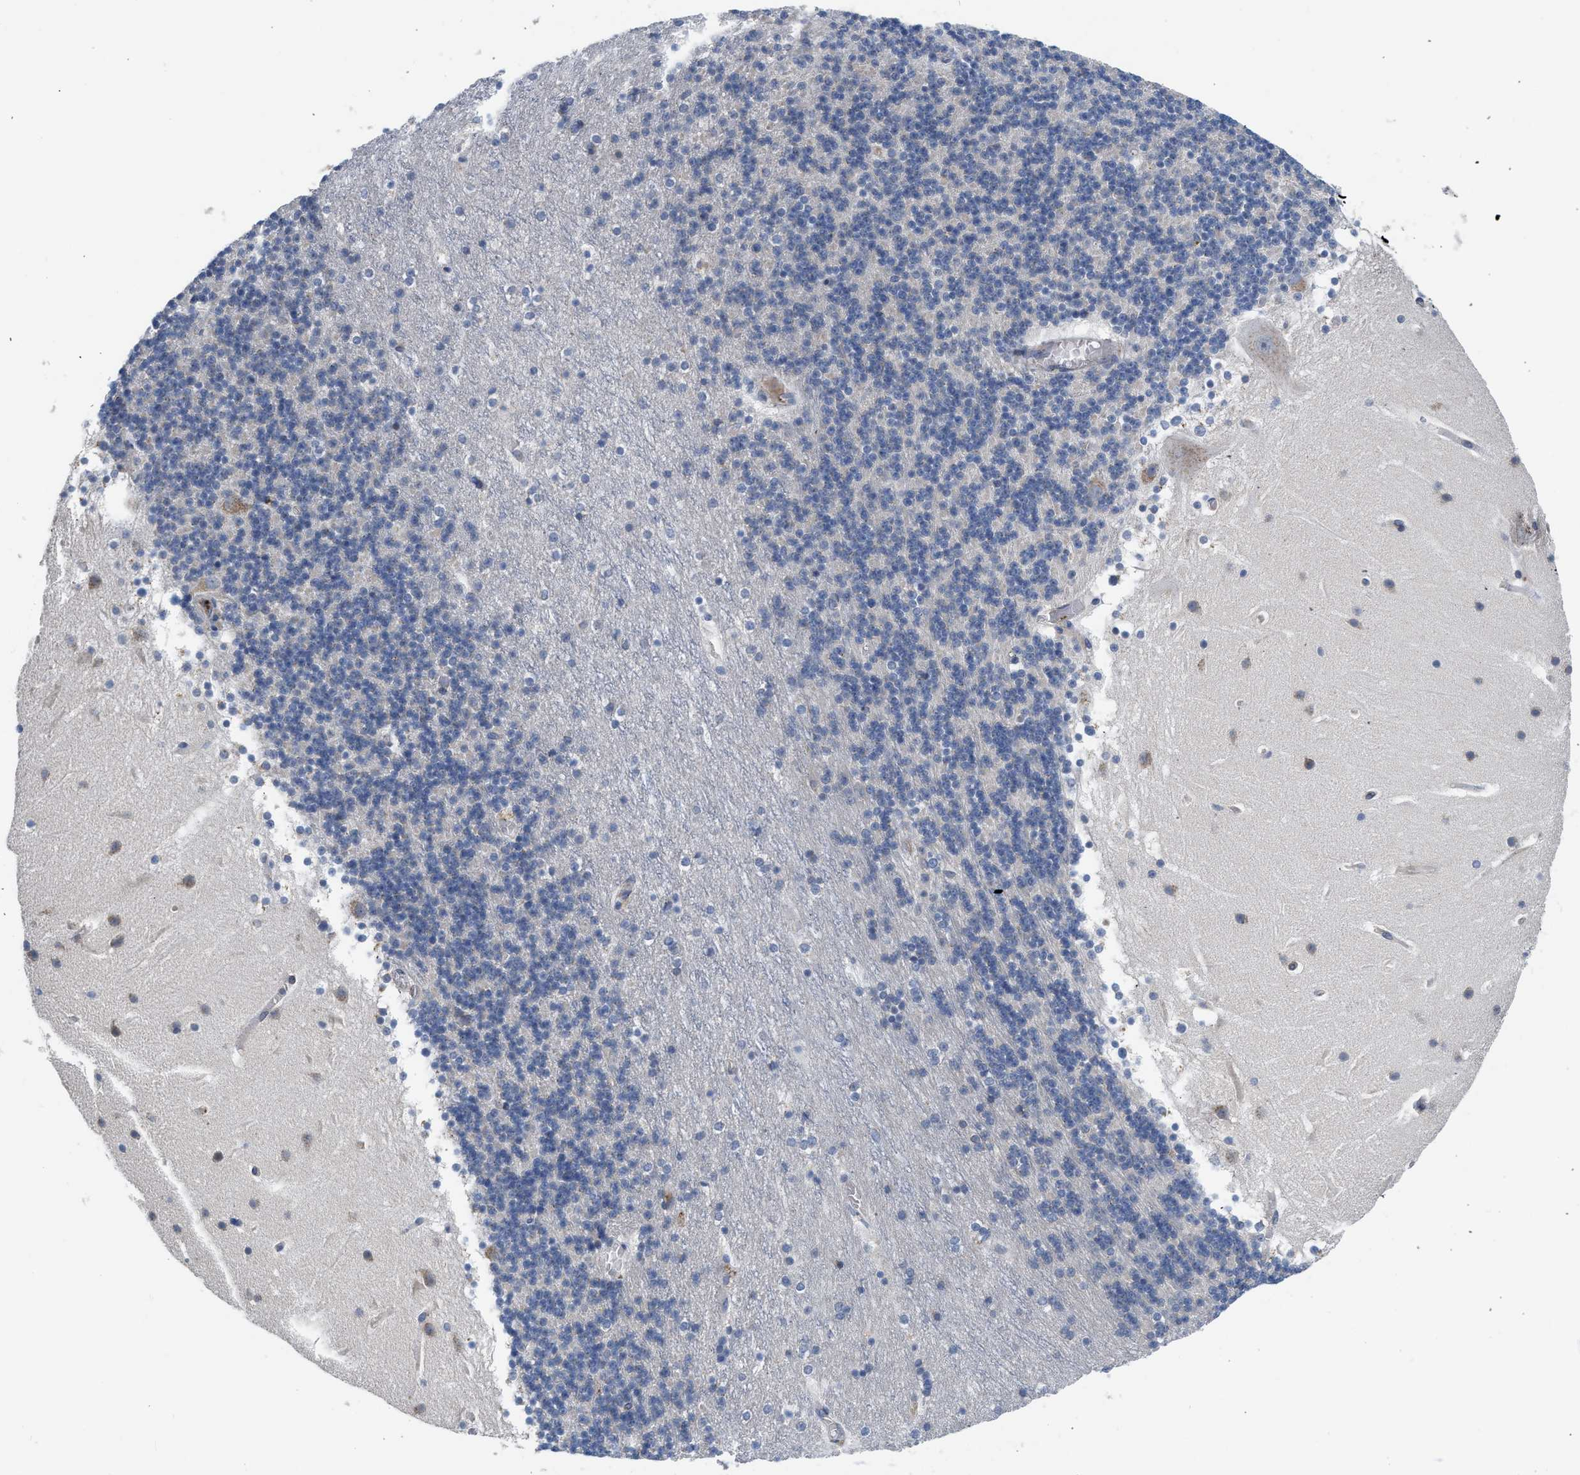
{"staining": {"intensity": "negative", "quantity": "none", "location": "none"}, "tissue": "cerebellum", "cell_type": "Cells in granular layer", "image_type": "normal", "snomed": [{"axis": "morphology", "description": "Normal tissue, NOS"}, {"axis": "topography", "description": "Cerebellum"}], "caption": "The IHC histopathology image has no significant staining in cells in granular layer of cerebellum.", "gene": "PIM1", "patient": {"sex": "male", "age": 45}}